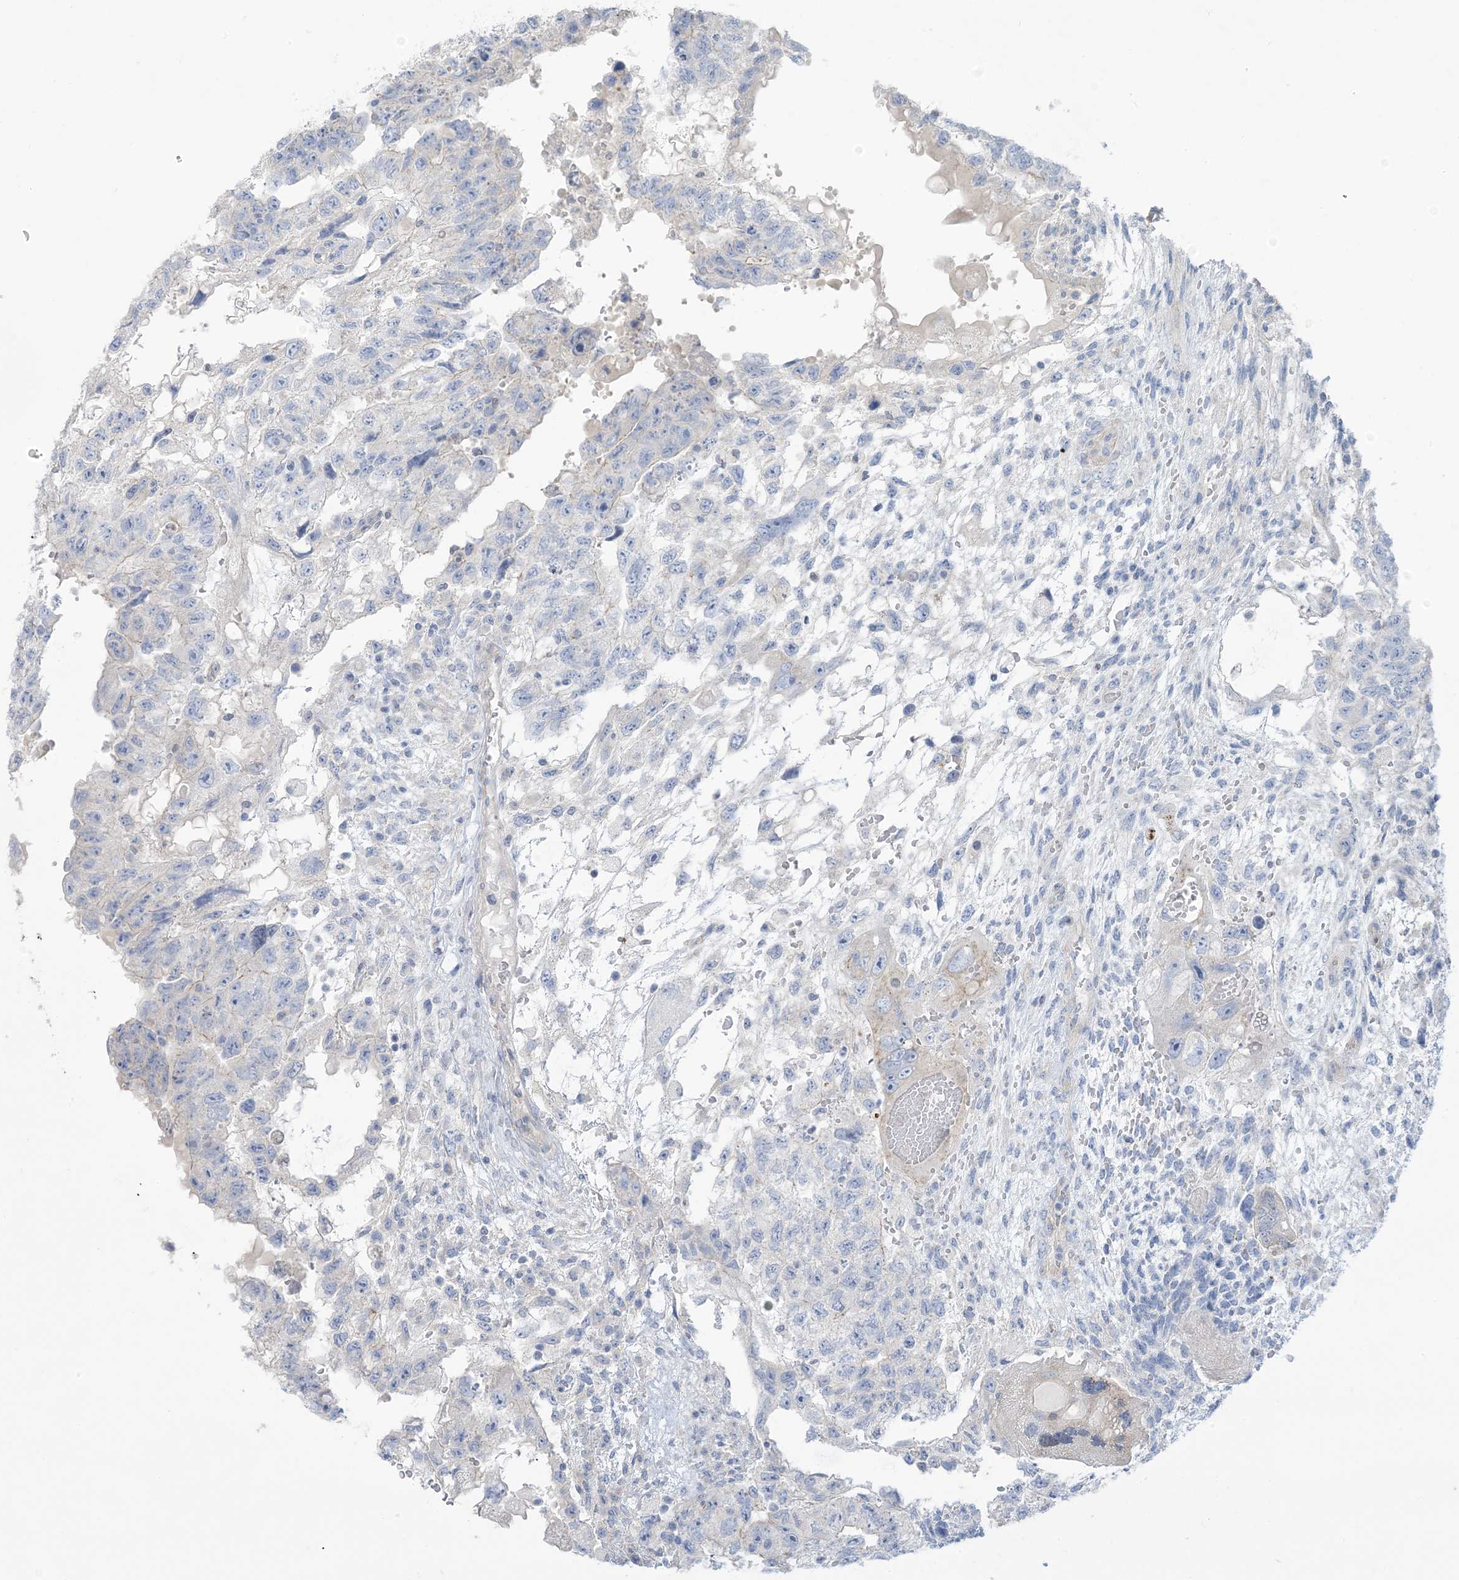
{"staining": {"intensity": "negative", "quantity": "none", "location": "none"}, "tissue": "testis cancer", "cell_type": "Tumor cells", "image_type": "cancer", "snomed": [{"axis": "morphology", "description": "Carcinoma, Embryonal, NOS"}, {"axis": "topography", "description": "Testis"}], "caption": "Immunohistochemical staining of human testis embryonal carcinoma exhibits no significant staining in tumor cells.", "gene": "MTHFD2L", "patient": {"sex": "male", "age": 36}}